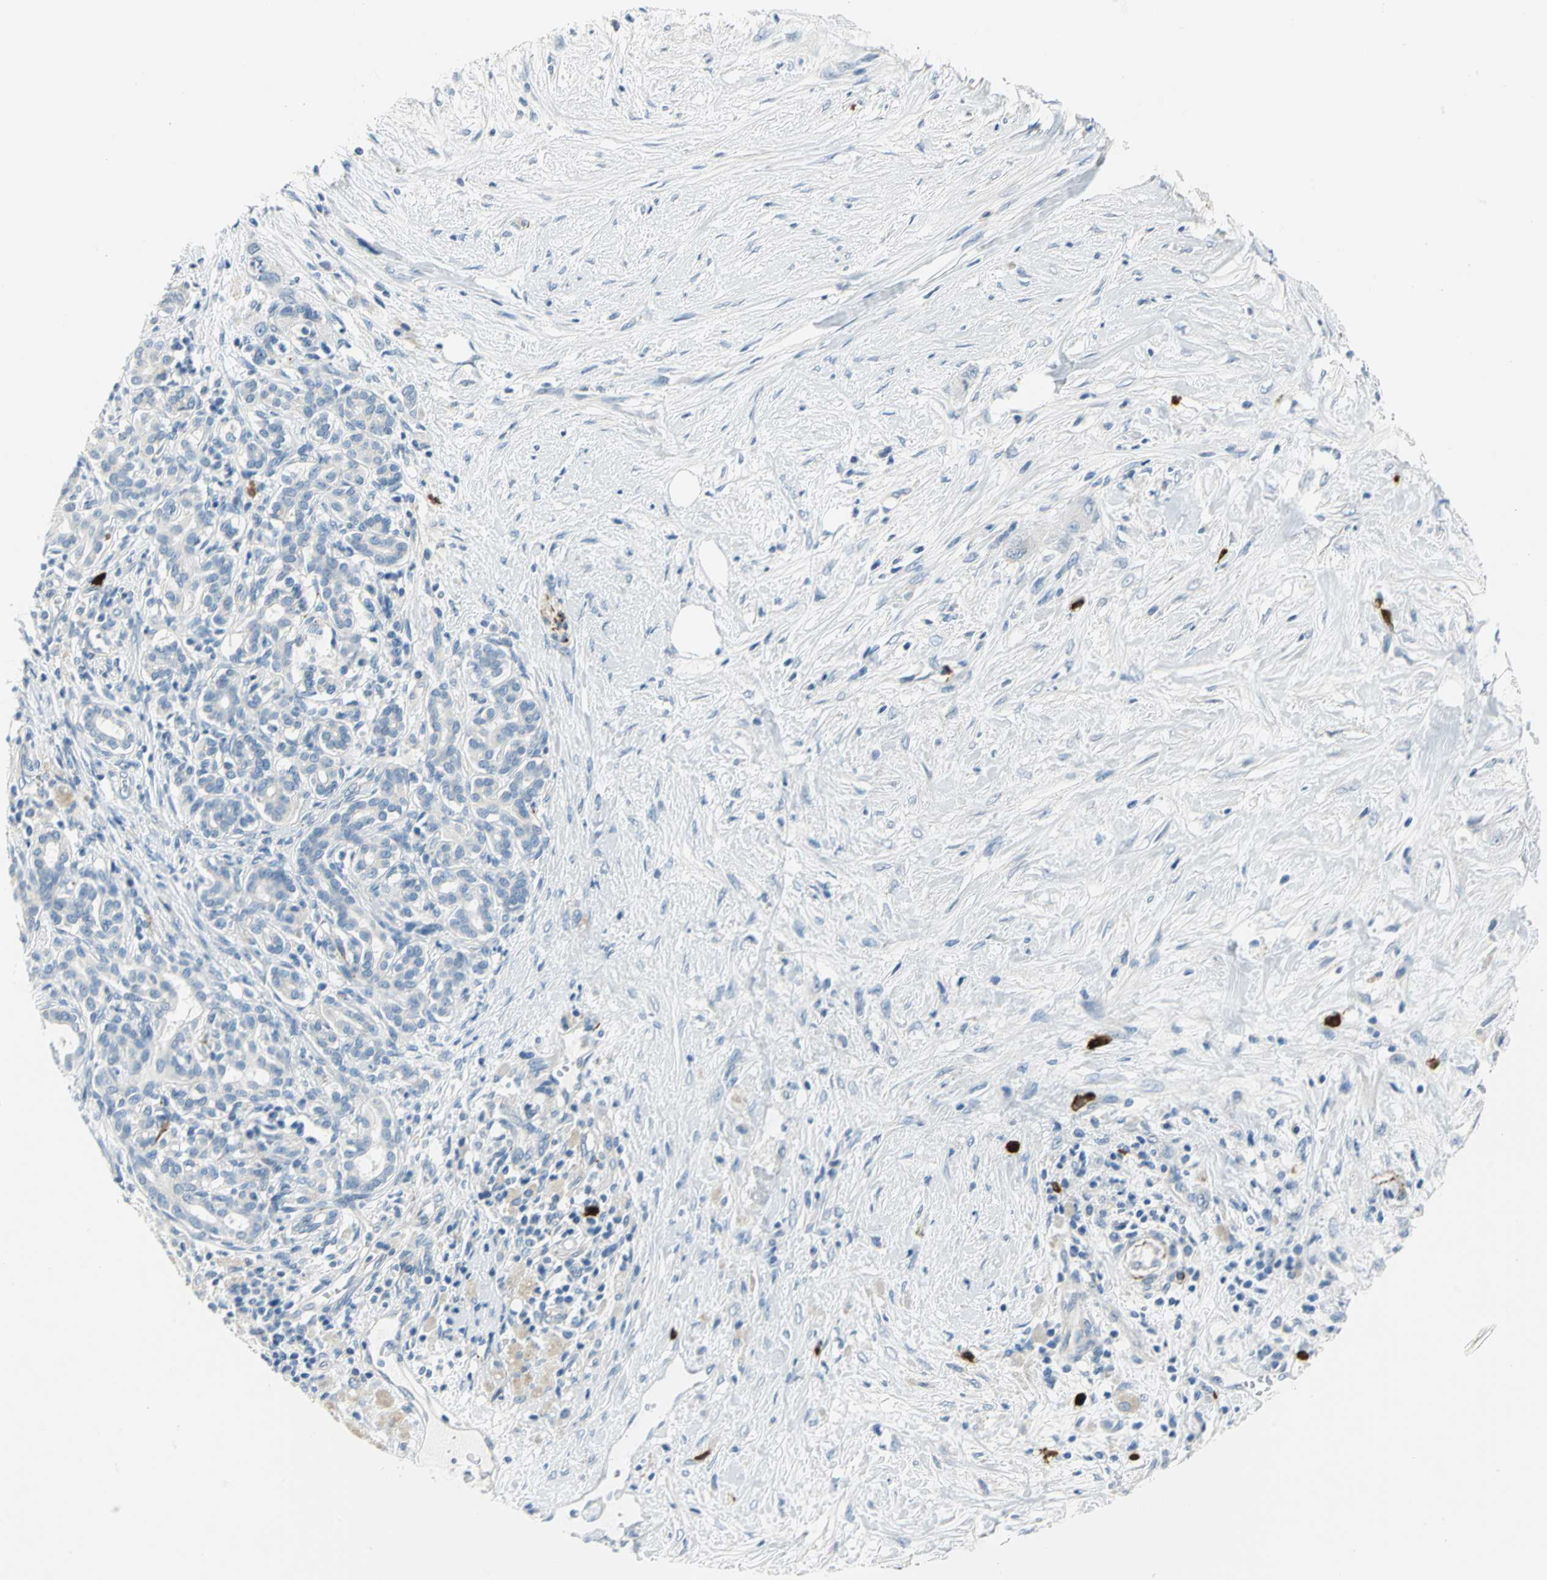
{"staining": {"intensity": "negative", "quantity": "none", "location": "none"}, "tissue": "pancreatic cancer", "cell_type": "Tumor cells", "image_type": "cancer", "snomed": [{"axis": "morphology", "description": "Adenocarcinoma, NOS"}, {"axis": "topography", "description": "Pancreas"}], "caption": "Immunohistochemistry (IHC) of pancreatic adenocarcinoma exhibits no staining in tumor cells.", "gene": "ALOX15", "patient": {"sex": "male", "age": 46}}